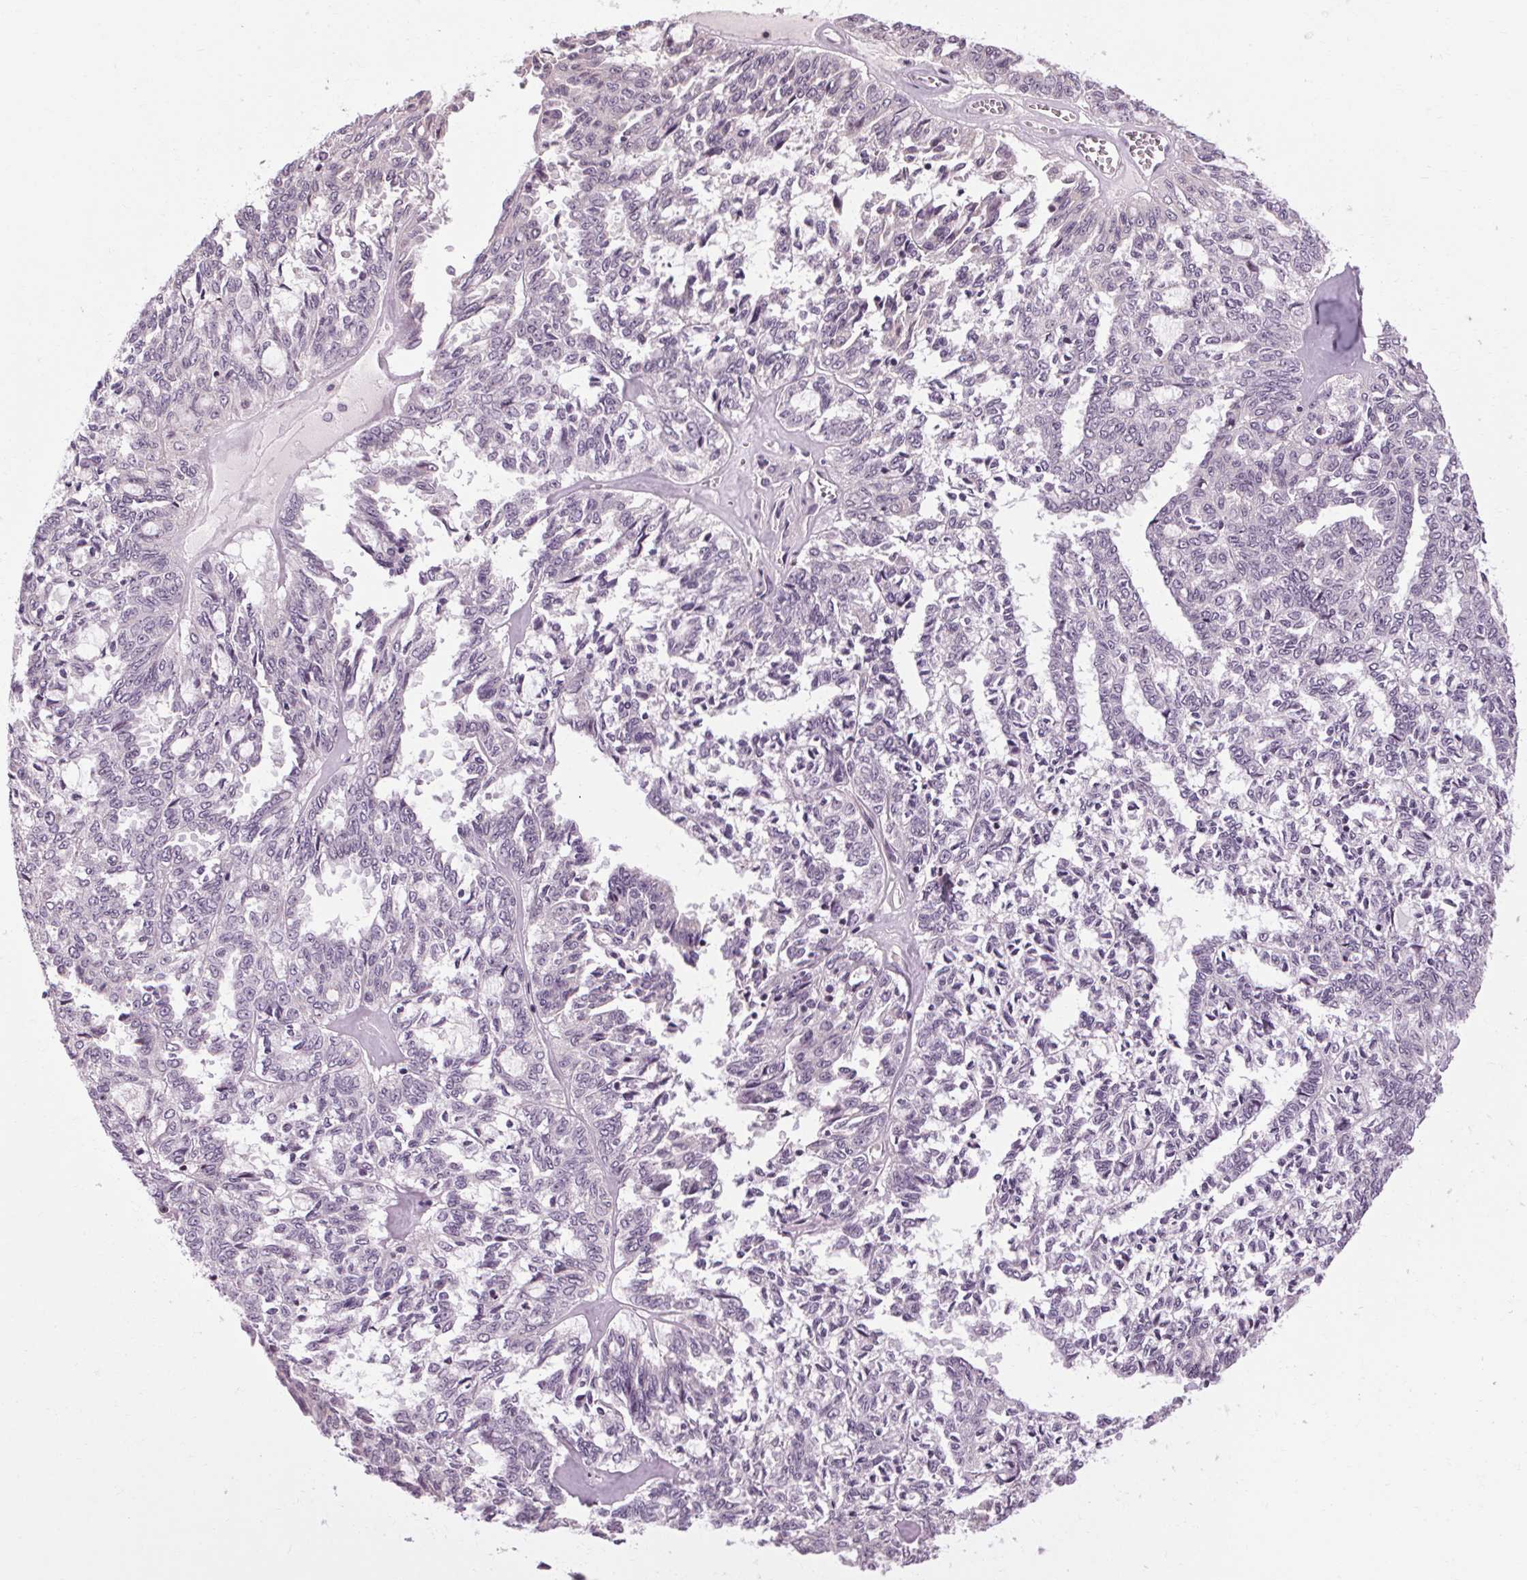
{"staining": {"intensity": "negative", "quantity": "none", "location": "none"}, "tissue": "ovarian cancer", "cell_type": "Tumor cells", "image_type": "cancer", "snomed": [{"axis": "morphology", "description": "Cystadenocarcinoma, serous, NOS"}, {"axis": "topography", "description": "Ovary"}], "caption": "Immunohistochemical staining of human serous cystadenocarcinoma (ovarian) displays no significant positivity in tumor cells.", "gene": "KLHL40", "patient": {"sex": "female", "age": 71}}